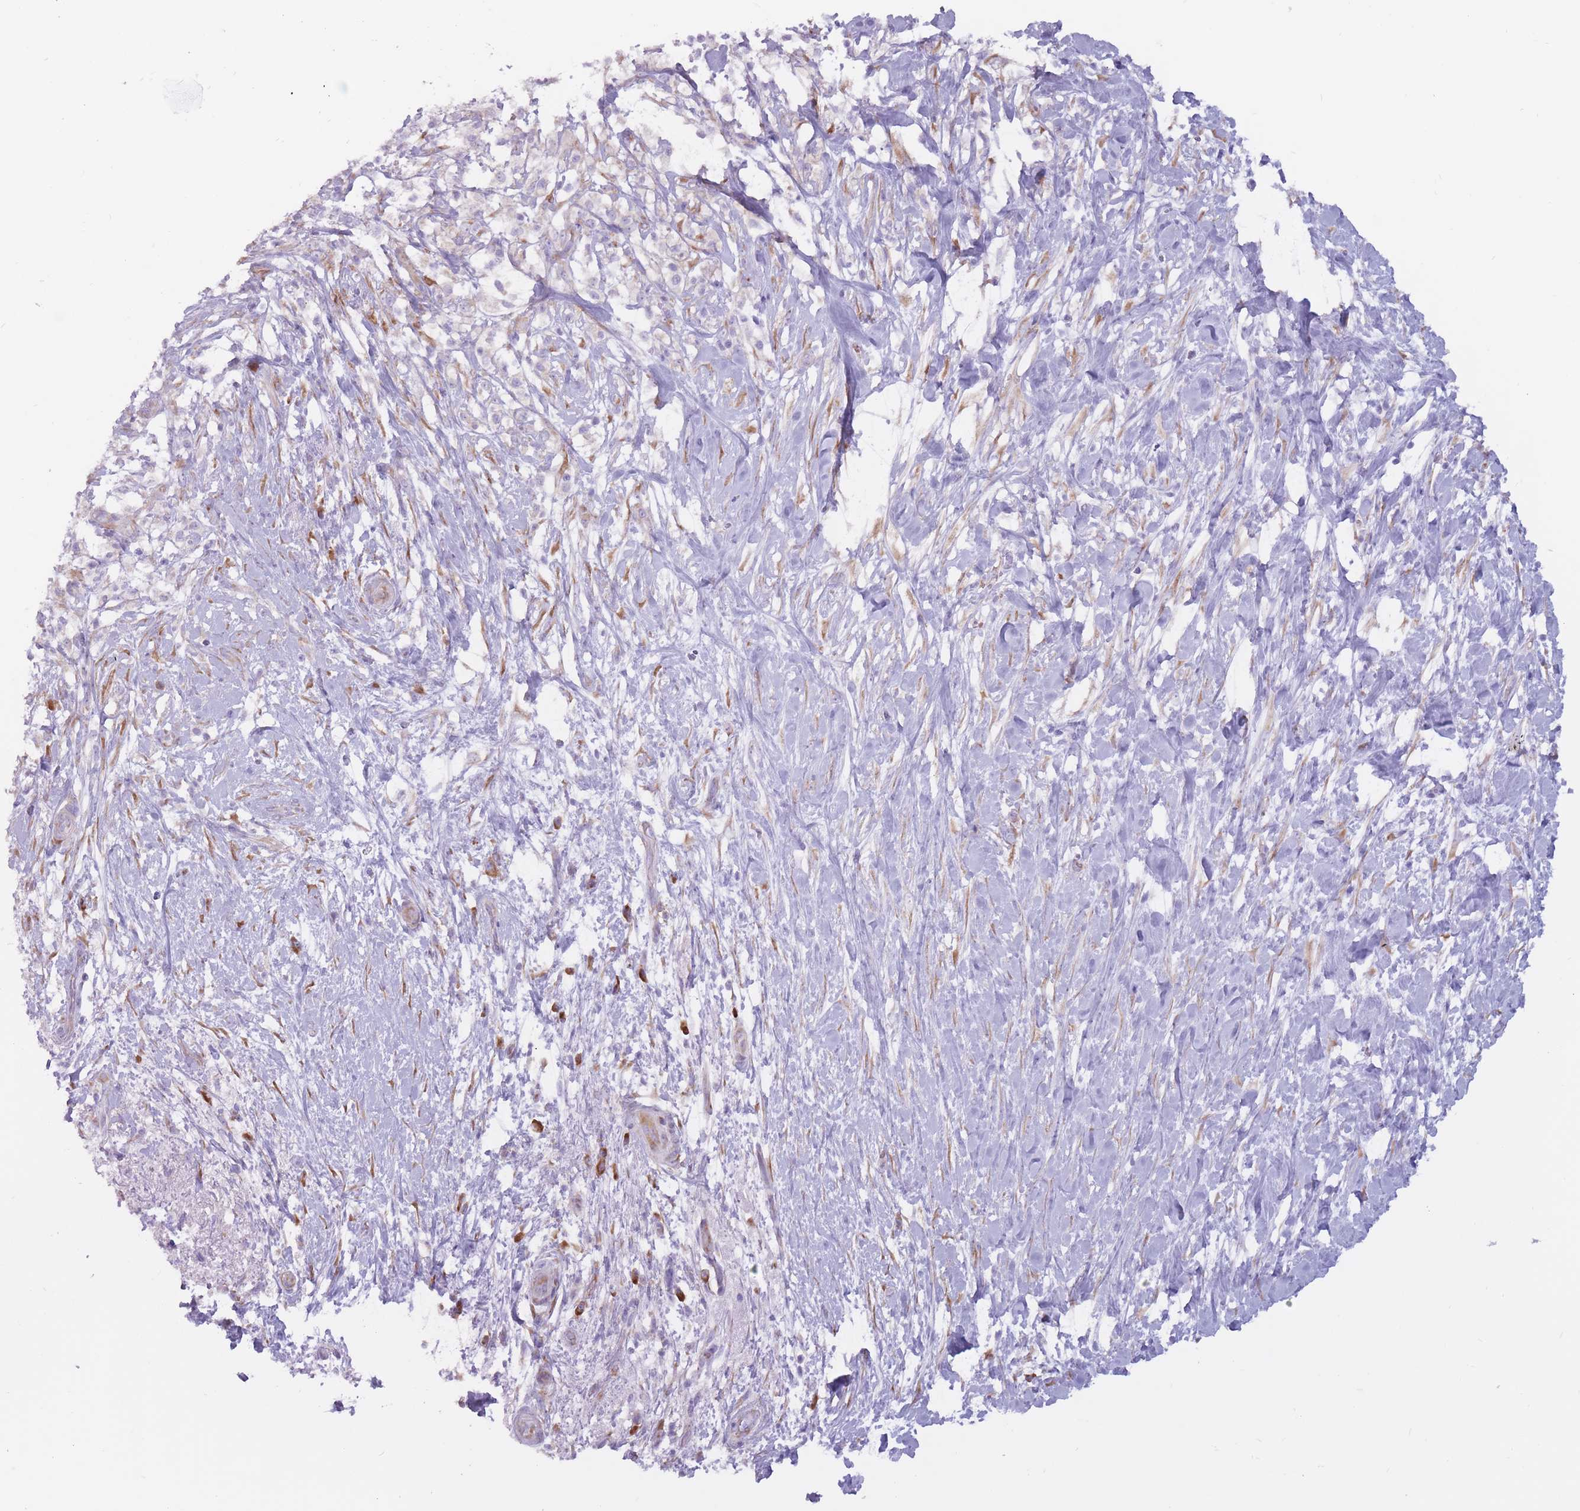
{"staining": {"intensity": "negative", "quantity": "none", "location": "none"}, "tissue": "pancreatic cancer", "cell_type": "Tumor cells", "image_type": "cancer", "snomed": [{"axis": "morphology", "description": "Adenocarcinoma, NOS"}, {"axis": "topography", "description": "Pancreas"}], "caption": "Immunohistochemistry (IHC) of pancreatic cancer (adenocarcinoma) displays no positivity in tumor cells.", "gene": "RPL18", "patient": {"sex": "female", "age": 72}}